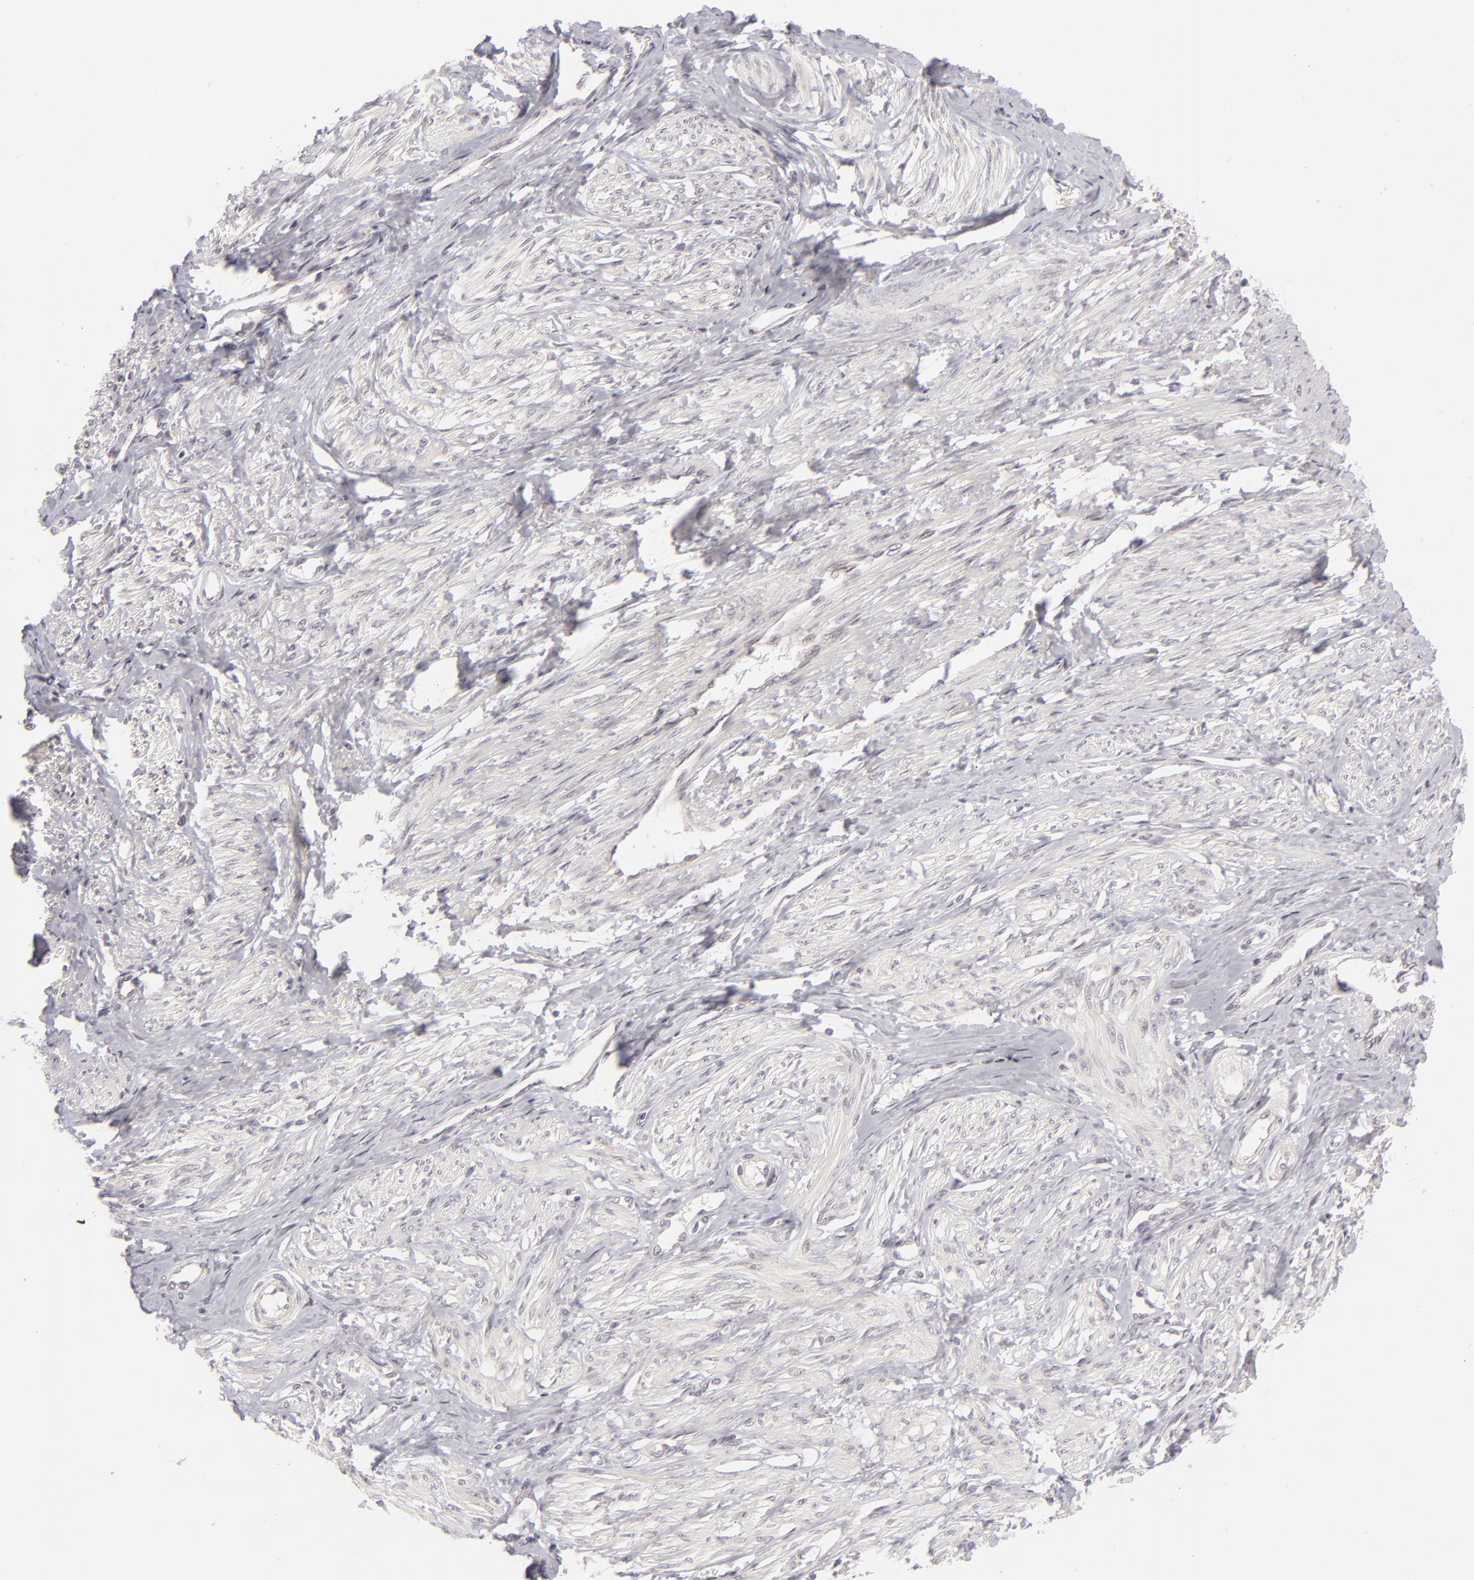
{"staining": {"intensity": "negative", "quantity": "none", "location": "none"}, "tissue": "smooth muscle", "cell_type": "Smooth muscle cells", "image_type": "normal", "snomed": [{"axis": "morphology", "description": "Normal tissue, NOS"}, {"axis": "topography", "description": "Smooth muscle"}, {"axis": "topography", "description": "Uterus"}], "caption": "Immunohistochemical staining of normal smooth muscle displays no significant positivity in smooth muscle cells. (DAB IHC, high magnification).", "gene": "DLG3", "patient": {"sex": "female", "age": 39}}